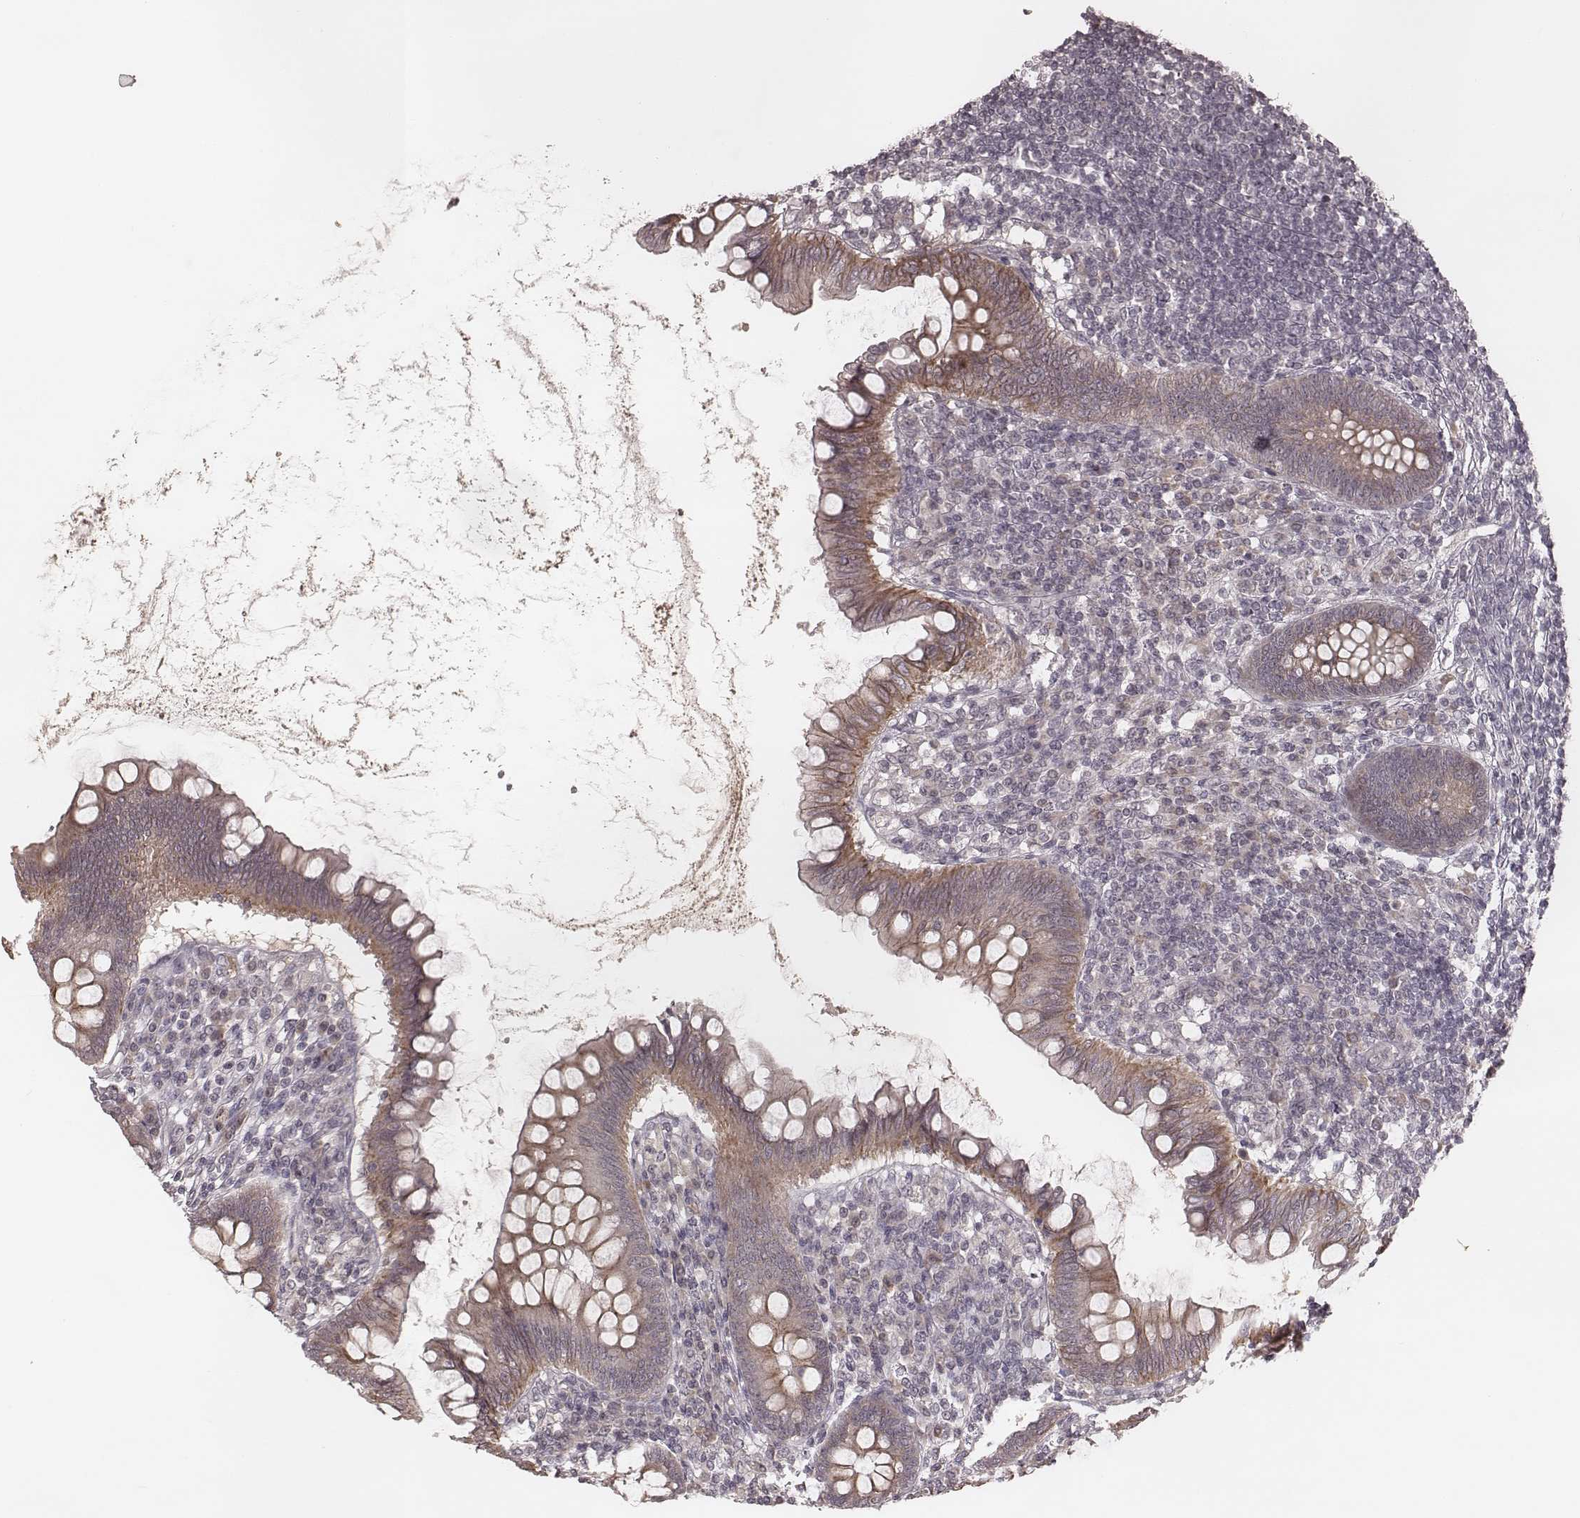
{"staining": {"intensity": "weak", "quantity": ">75%", "location": "cytoplasmic/membranous"}, "tissue": "appendix", "cell_type": "Glandular cells", "image_type": "normal", "snomed": [{"axis": "morphology", "description": "Normal tissue, NOS"}, {"axis": "topography", "description": "Appendix"}], "caption": "Protein expression analysis of unremarkable appendix displays weak cytoplasmic/membranous positivity in about >75% of glandular cells. Using DAB (brown) and hematoxylin (blue) stains, captured at high magnification using brightfield microscopy.", "gene": "IL5", "patient": {"sex": "female", "age": 57}}